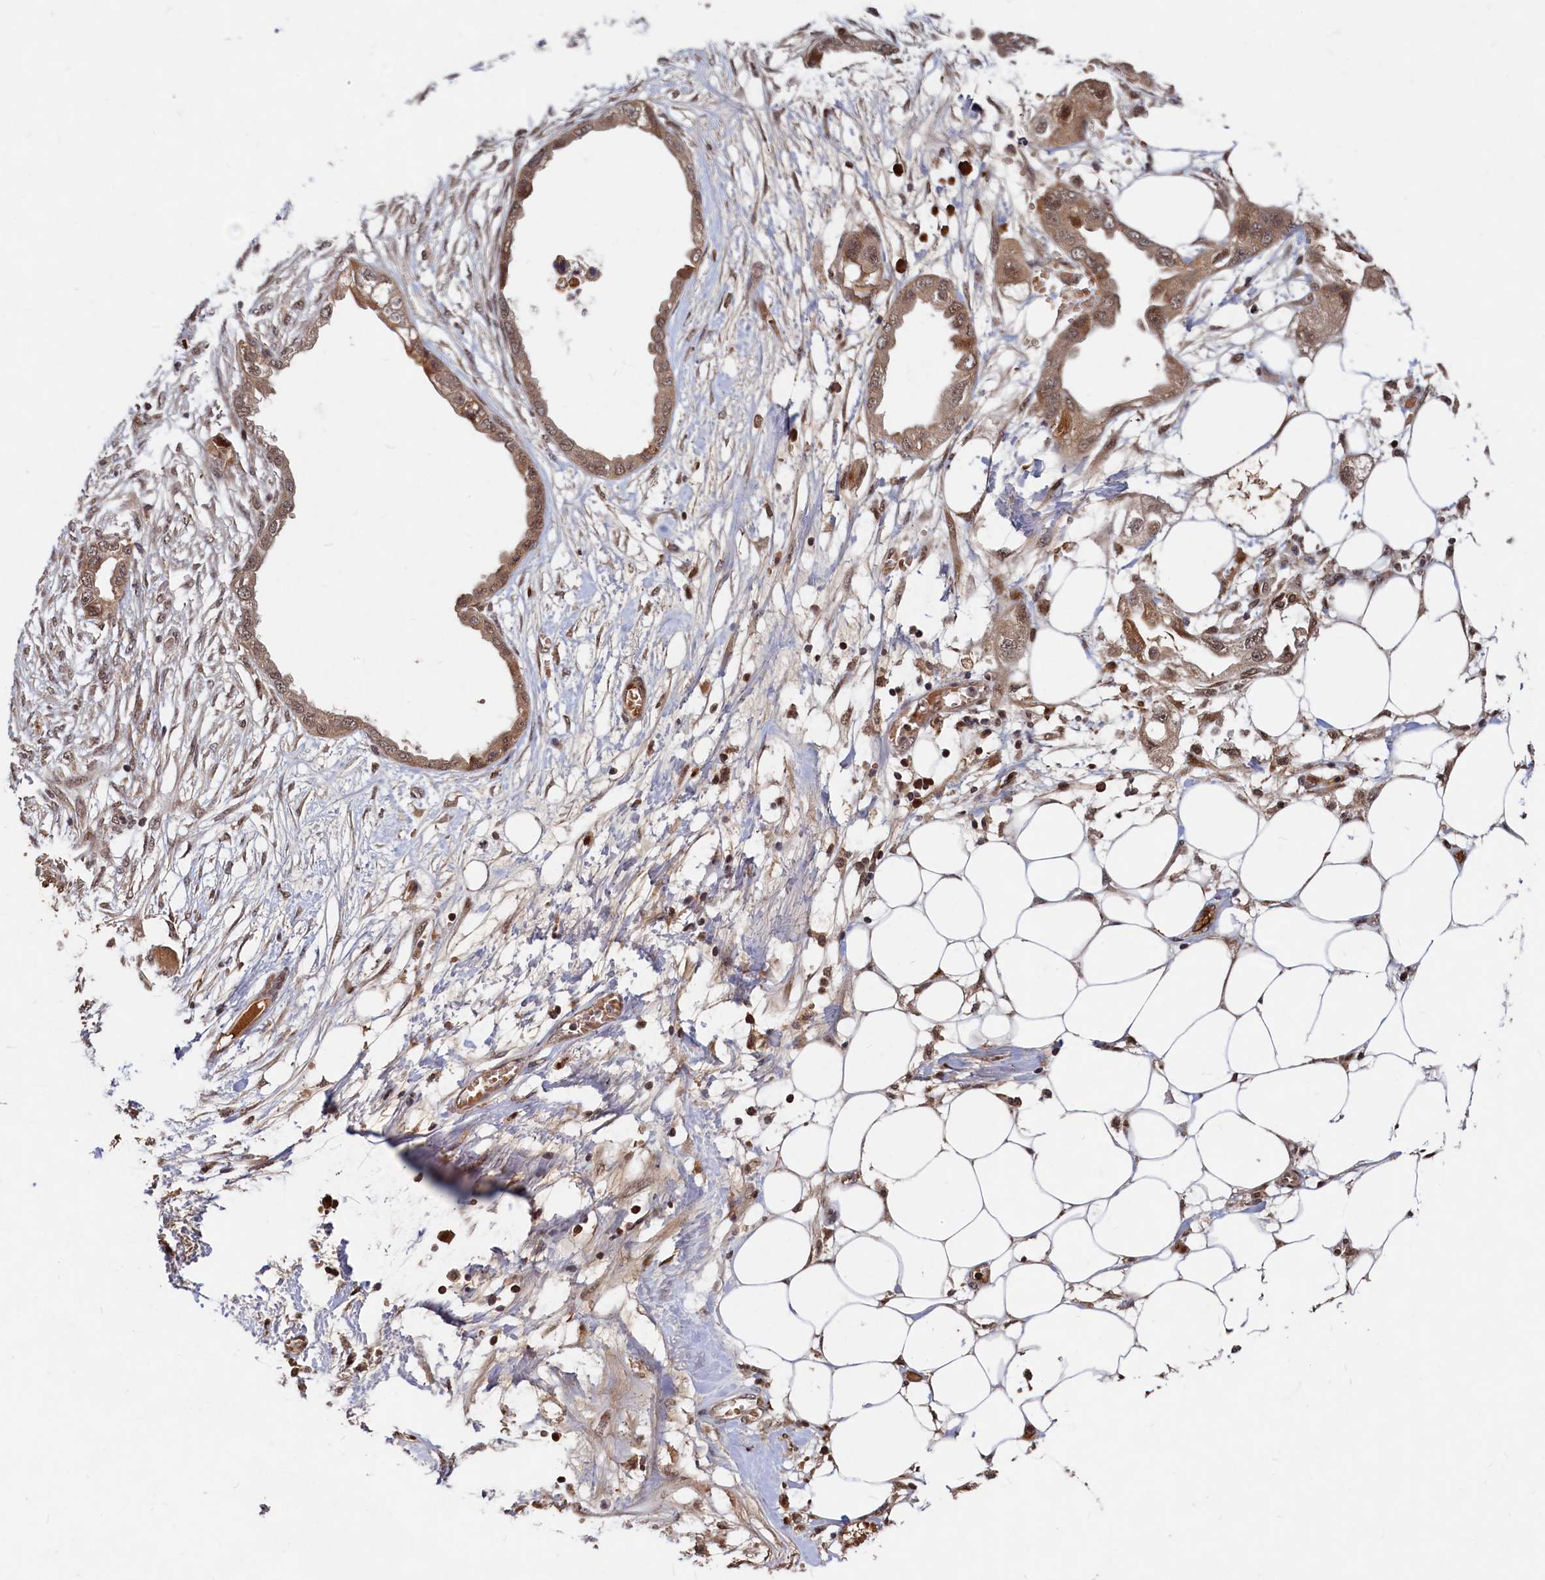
{"staining": {"intensity": "weak", "quantity": ">75%", "location": "cytoplasmic/membranous,nuclear"}, "tissue": "endometrial cancer", "cell_type": "Tumor cells", "image_type": "cancer", "snomed": [{"axis": "morphology", "description": "Adenocarcinoma, NOS"}, {"axis": "morphology", "description": "Adenocarcinoma, metastatic, NOS"}, {"axis": "topography", "description": "Adipose tissue"}, {"axis": "topography", "description": "Endometrium"}], "caption": "Protein staining demonstrates weak cytoplasmic/membranous and nuclear expression in approximately >75% of tumor cells in endometrial cancer (metastatic adenocarcinoma).", "gene": "TRAPPC4", "patient": {"sex": "female", "age": 67}}